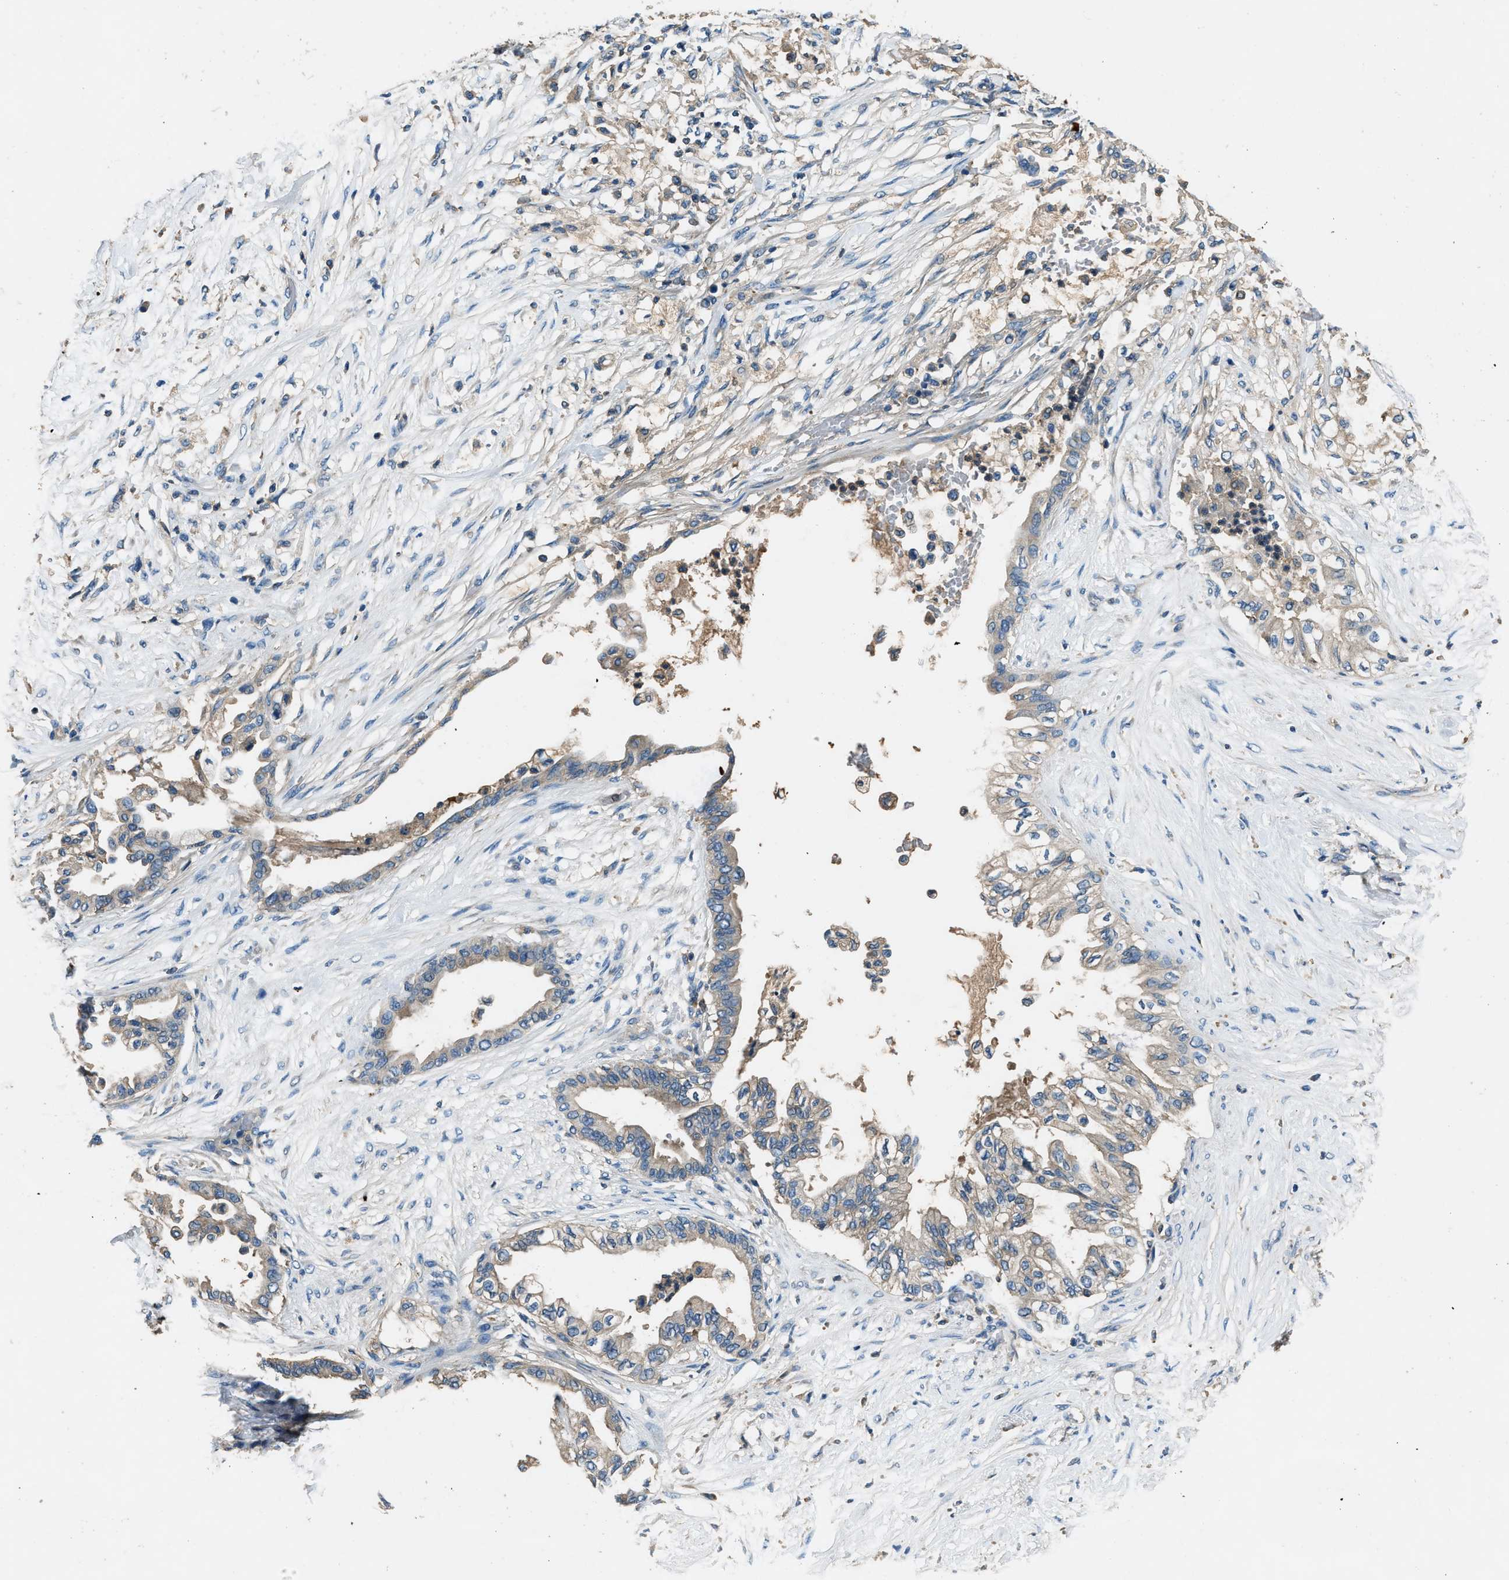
{"staining": {"intensity": "weak", "quantity": "25%-75%", "location": "cytoplasmic/membranous"}, "tissue": "pancreatic cancer", "cell_type": "Tumor cells", "image_type": "cancer", "snomed": [{"axis": "morphology", "description": "Normal tissue, NOS"}, {"axis": "morphology", "description": "Adenocarcinoma, NOS"}, {"axis": "topography", "description": "Pancreas"}, {"axis": "topography", "description": "Duodenum"}], "caption": "A low amount of weak cytoplasmic/membranous positivity is appreciated in about 25%-75% of tumor cells in pancreatic cancer tissue.", "gene": "BLOC1S1", "patient": {"sex": "female", "age": 60}}